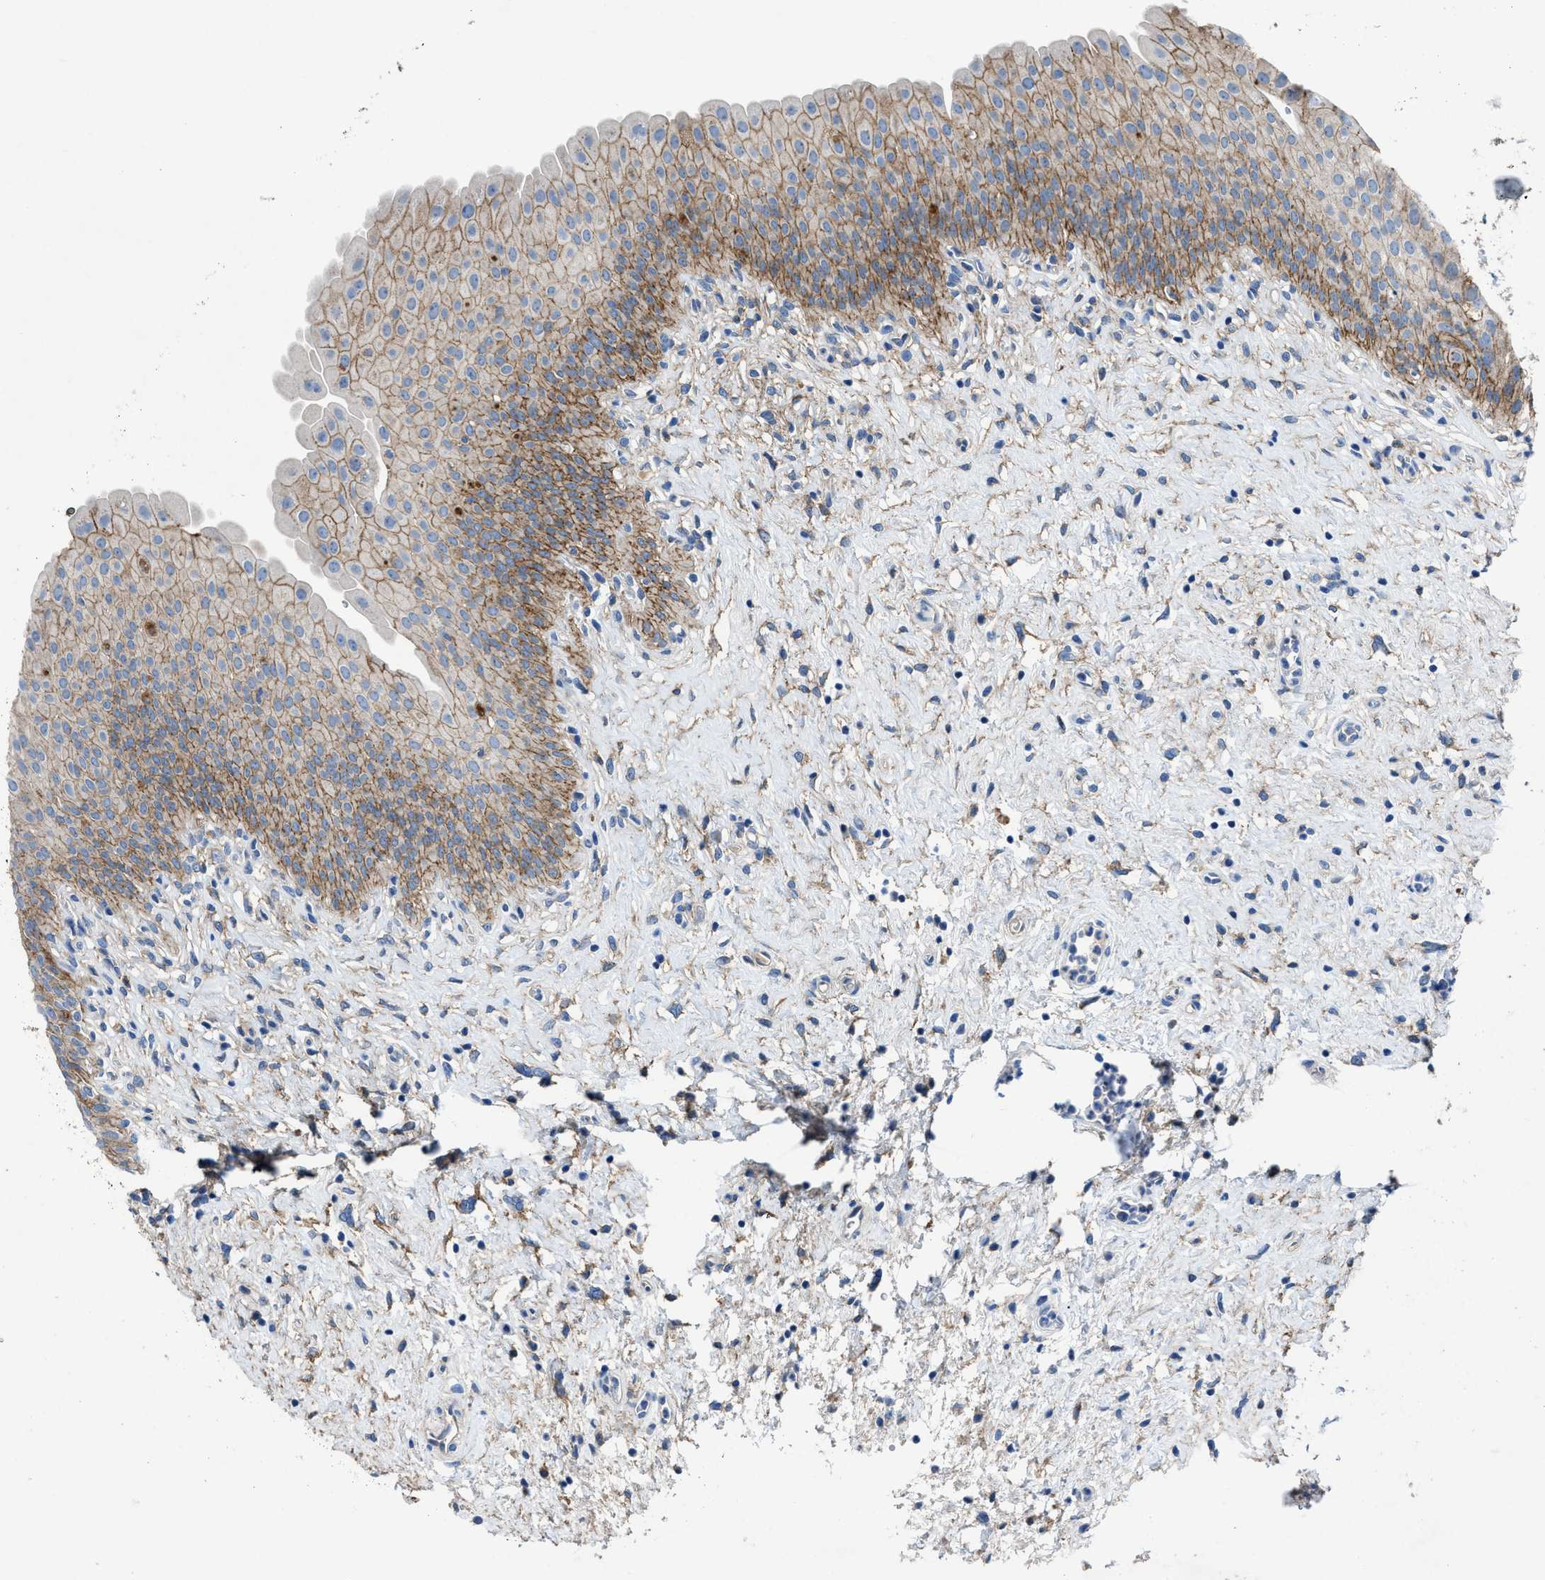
{"staining": {"intensity": "moderate", "quantity": ">75%", "location": "cytoplasmic/membranous"}, "tissue": "urinary bladder", "cell_type": "Urothelial cells", "image_type": "normal", "snomed": [{"axis": "morphology", "description": "Normal tissue, NOS"}, {"axis": "topography", "description": "Urinary bladder"}], "caption": "Immunohistochemistry (IHC) image of unremarkable human urinary bladder stained for a protein (brown), which shows medium levels of moderate cytoplasmic/membranous positivity in about >75% of urothelial cells.", "gene": "PTGFRN", "patient": {"sex": "male", "age": 46}}